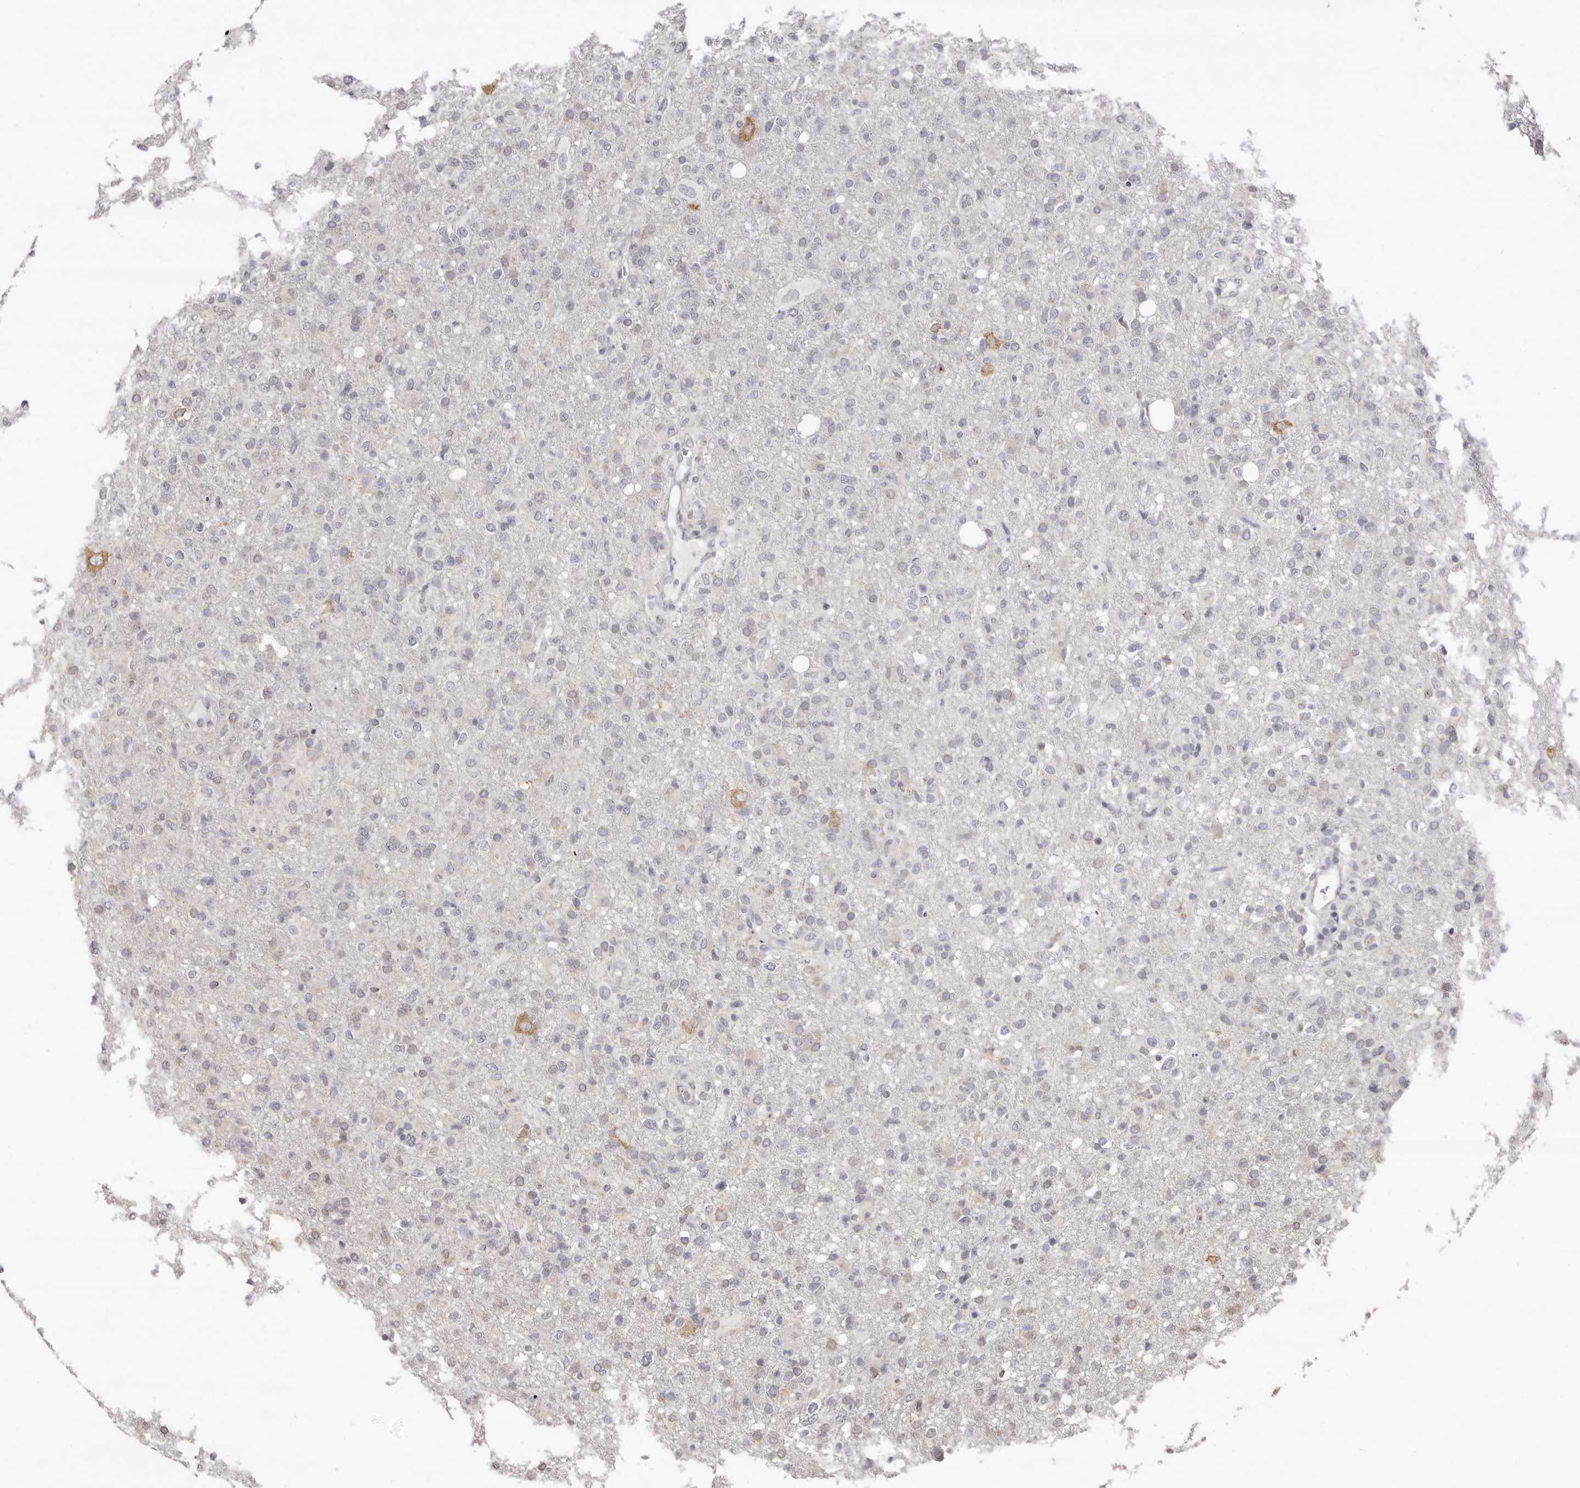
{"staining": {"intensity": "negative", "quantity": "none", "location": "none"}, "tissue": "glioma", "cell_type": "Tumor cells", "image_type": "cancer", "snomed": [{"axis": "morphology", "description": "Glioma, malignant, High grade"}, {"axis": "topography", "description": "Brain"}], "caption": "Immunohistochemical staining of malignant glioma (high-grade) displays no significant positivity in tumor cells.", "gene": "LINGO2", "patient": {"sex": "female", "age": 57}}